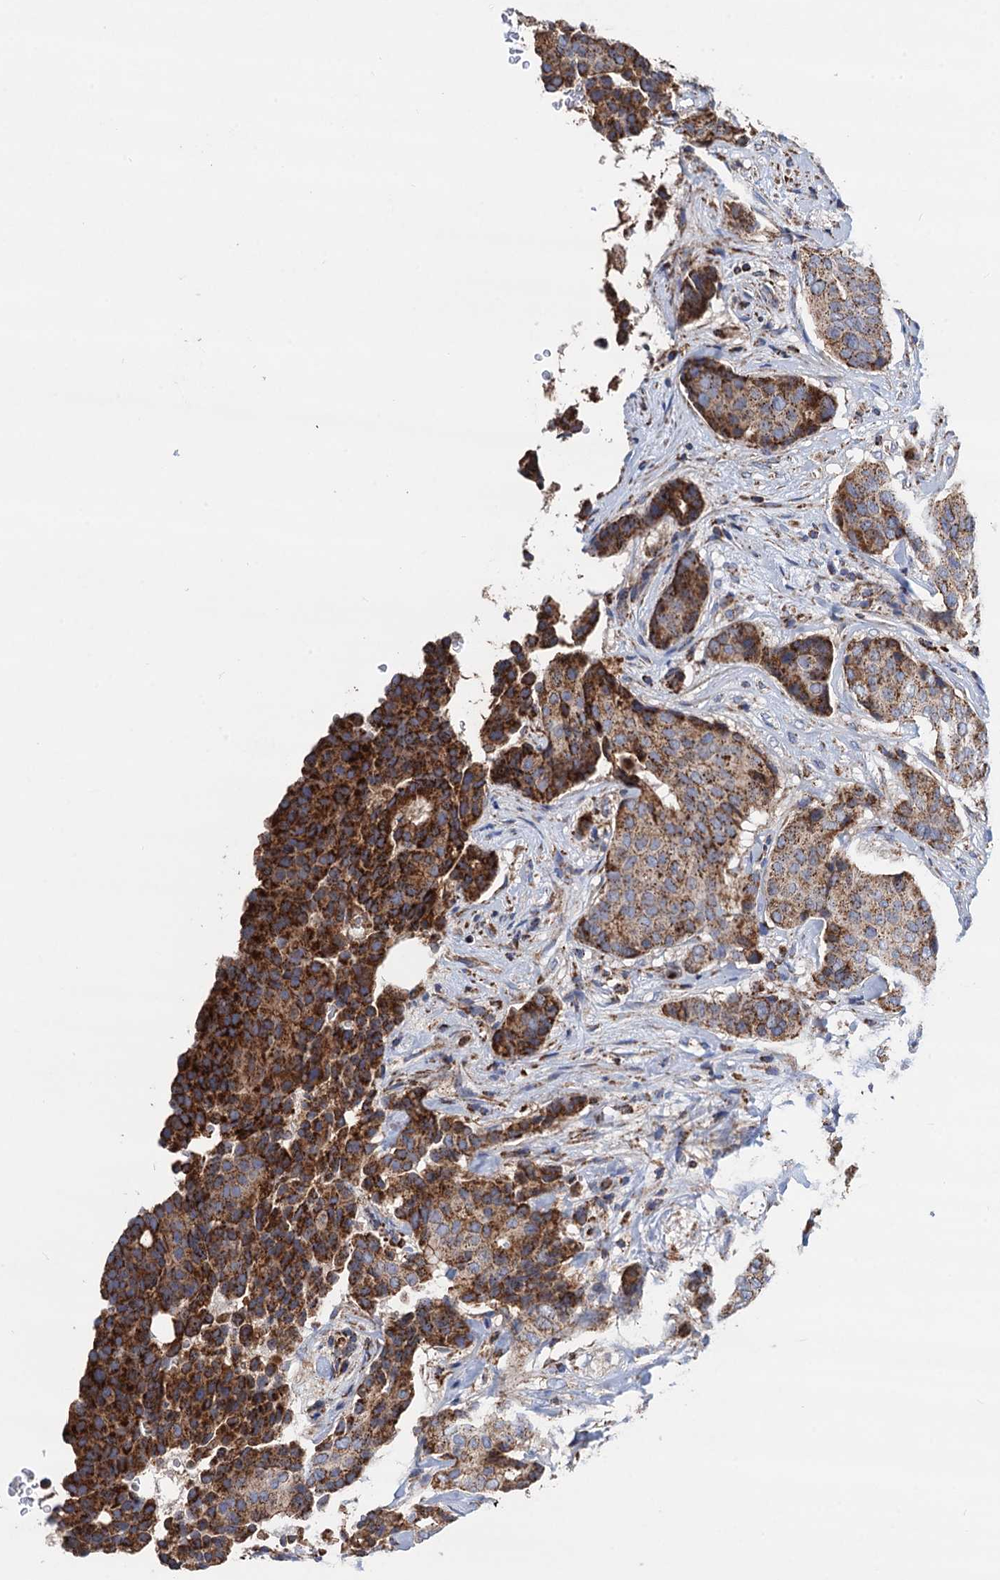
{"staining": {"intensity": "strong", "quantity": ">75%", "location": "cytoplasmic/membranous"}, "tissue": "breast cancer", "cell_type": "Tumor cells", "image_type": "cancer", "snomed": [{"axis": "morphology", "description": "Duct carcinoma"}, {"axis": "topography", "description": "Breast"}], "caption": "Approximately >75% of tumor cells in invasive ductal carcinoma (breast) reveal strong cytoplasmic/membranous protein staining as visualized by brown immunohistochemical staining.", "gene": "DGLUCY", "patient": {"sex": "female", "age": 75}}